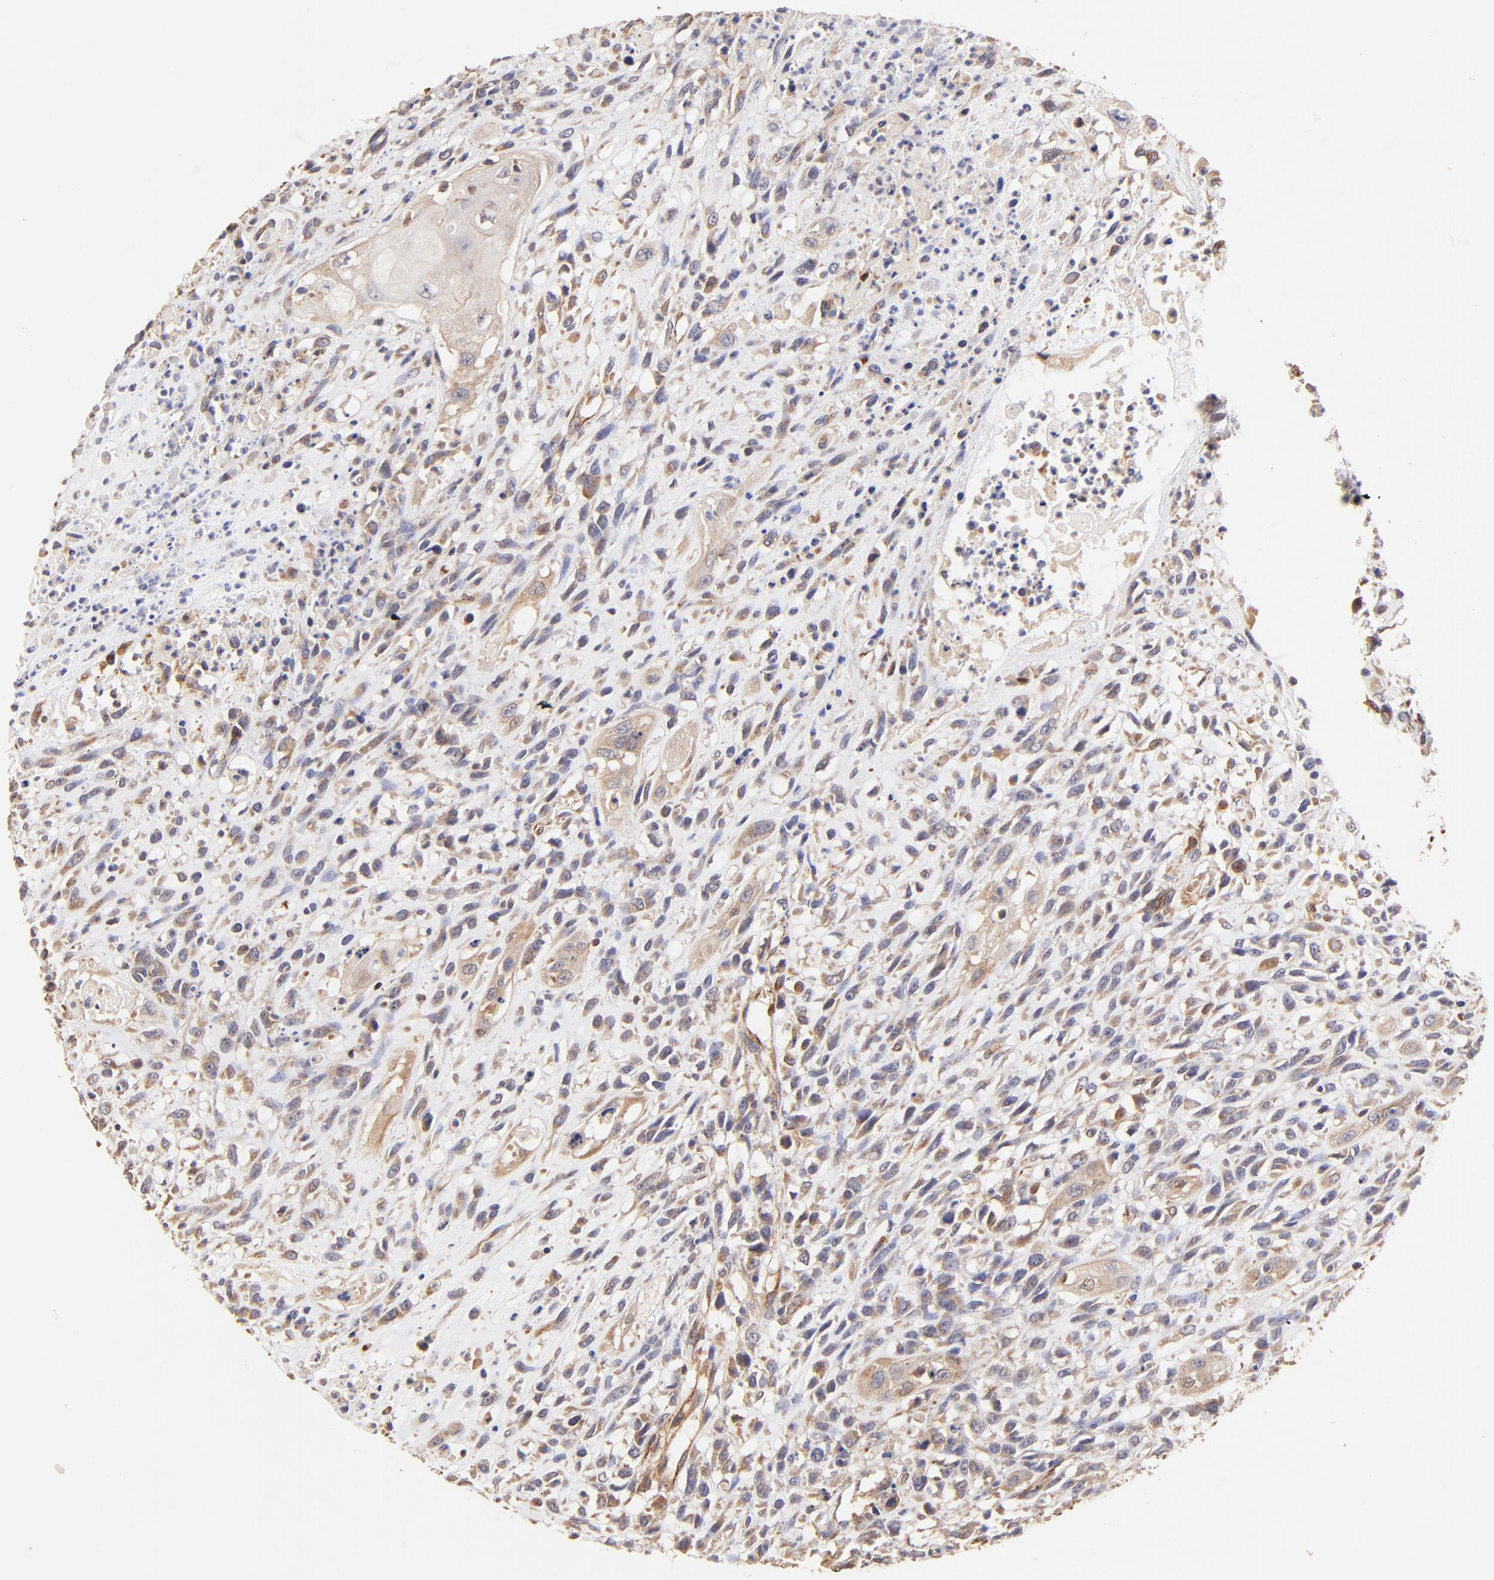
{"staining": {"intensity": "weak", "quantity": ">75%", "location": "cytoplasmic/membranous"}, "tissue": "head and neck cancer", "cell_type": "Tumor cells", "image_type": "cancer", "snomed": [{"axis": "morphology", "description": "Necrosis, NOS"}, {"axis": "morphology", "description": "Neoplasm, malignant, NOS"}, {"axis": "topography", "description": "Salivary gland"}, {"axis": "topography", "description": "Head-Neck"}], "caption": "The immunohistochemical stain highlights weak cytoplasmic/membranous expression in tumor cells of head and neck cancer tissue.", "gene": "TNFAIP3", "patient": {"sex": "male", "age": 43}}